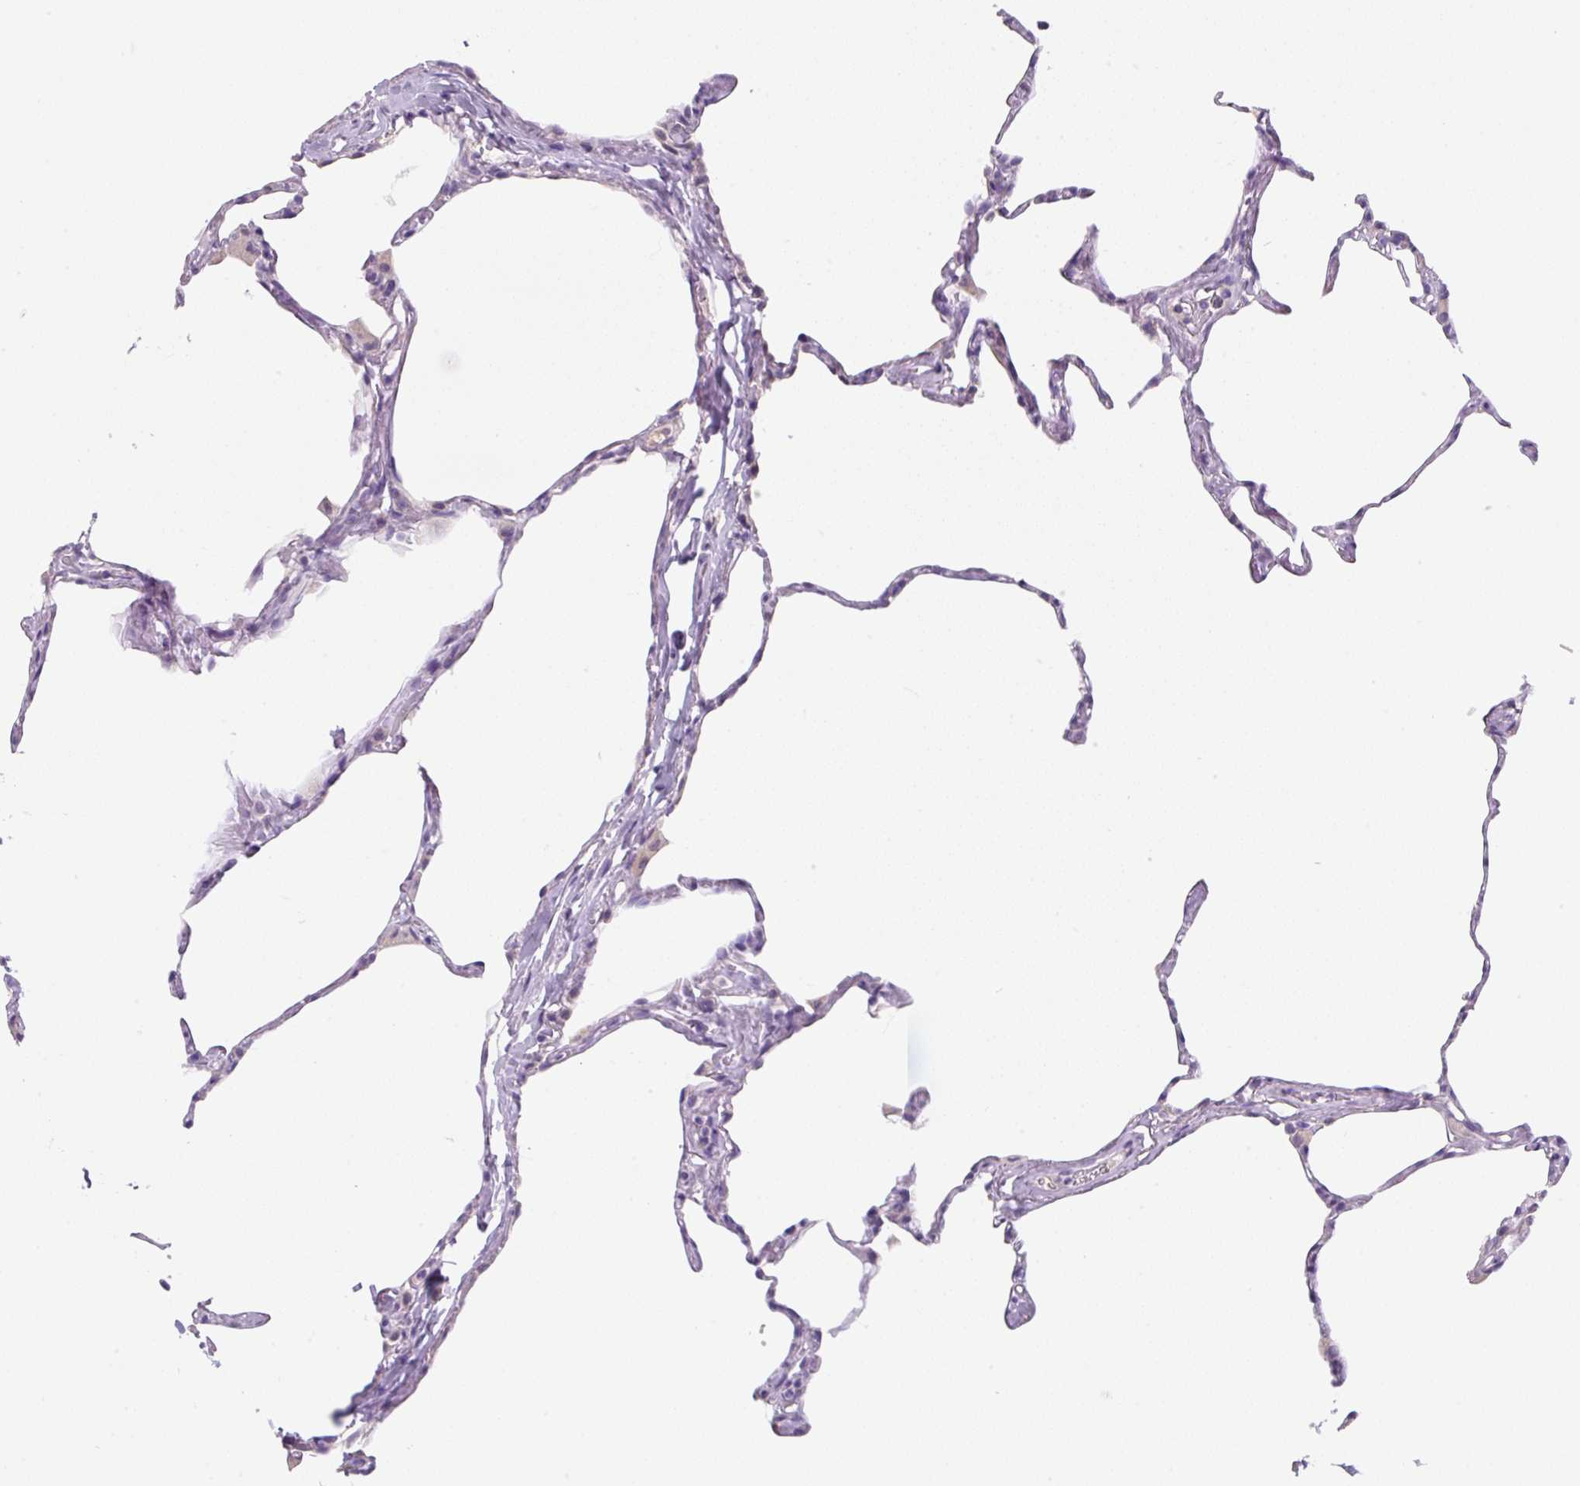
{"staining": {"intensity": "weak", "quantity": "<25%", "location": "cytoplasmic/membranous"}, "tissue": "lung", "cell_type": "Alveolar cells", "image_type": "normal", "snomed": [{"axis": "morphology", "description": "Normal tissue, NOS"}, {"axis": "topography", "description": "Lung"}], "caption": "High power microscopy image of an immunohistochemistry photomicrograph of normal lung, revealing no significant positivity in alveolar cells.", "gene": "FZD5", "patient": {"sex": "male", "age": 65}}